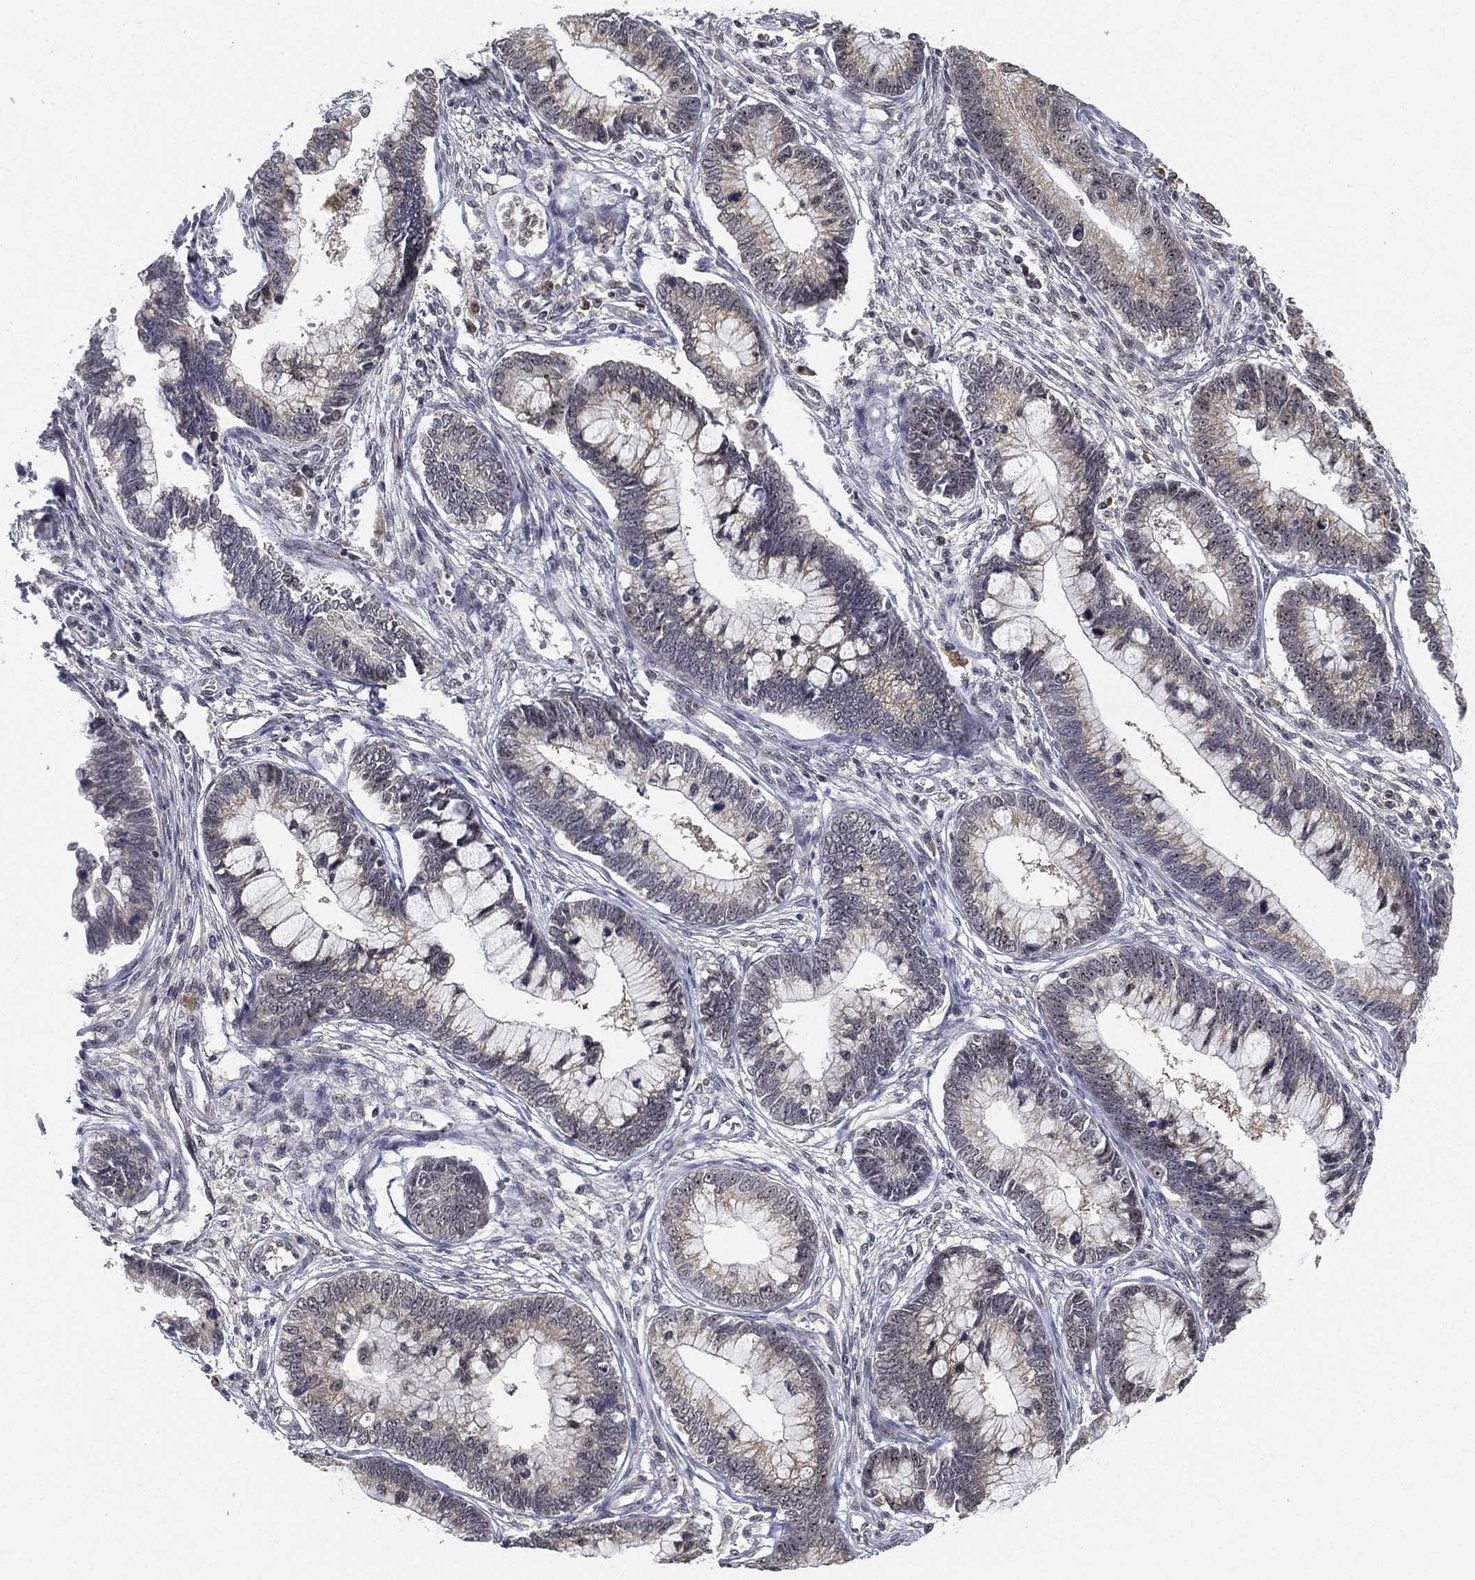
{"staining": {"intensity": "weak", "quantity": ">75%", "location": "cytoplasmic/membranous"}, "tissue": "cervical cancer", "cell_type": "Tumor cells", "image_type": "cancer", "snomed": [{"axis": "morphology", "description": "Adenocarcinoma, NOS"}, {"axis": "topography", "description": "Cervix"}], "caption": "Immunohistochemistry (IHC) histopathology image of neoplastic tissue: adenocarcinoma (cervical) stained using immunohistochemistry (IHC) exhibits low levels of weak protein expression localized specifically in the cytoplasmic/membranous of tumor cells, appearing as a cytoplasmic/membranous brown color.", "gene": "PPP1R16B", "patient": {"sex": "female", "age": 44}}